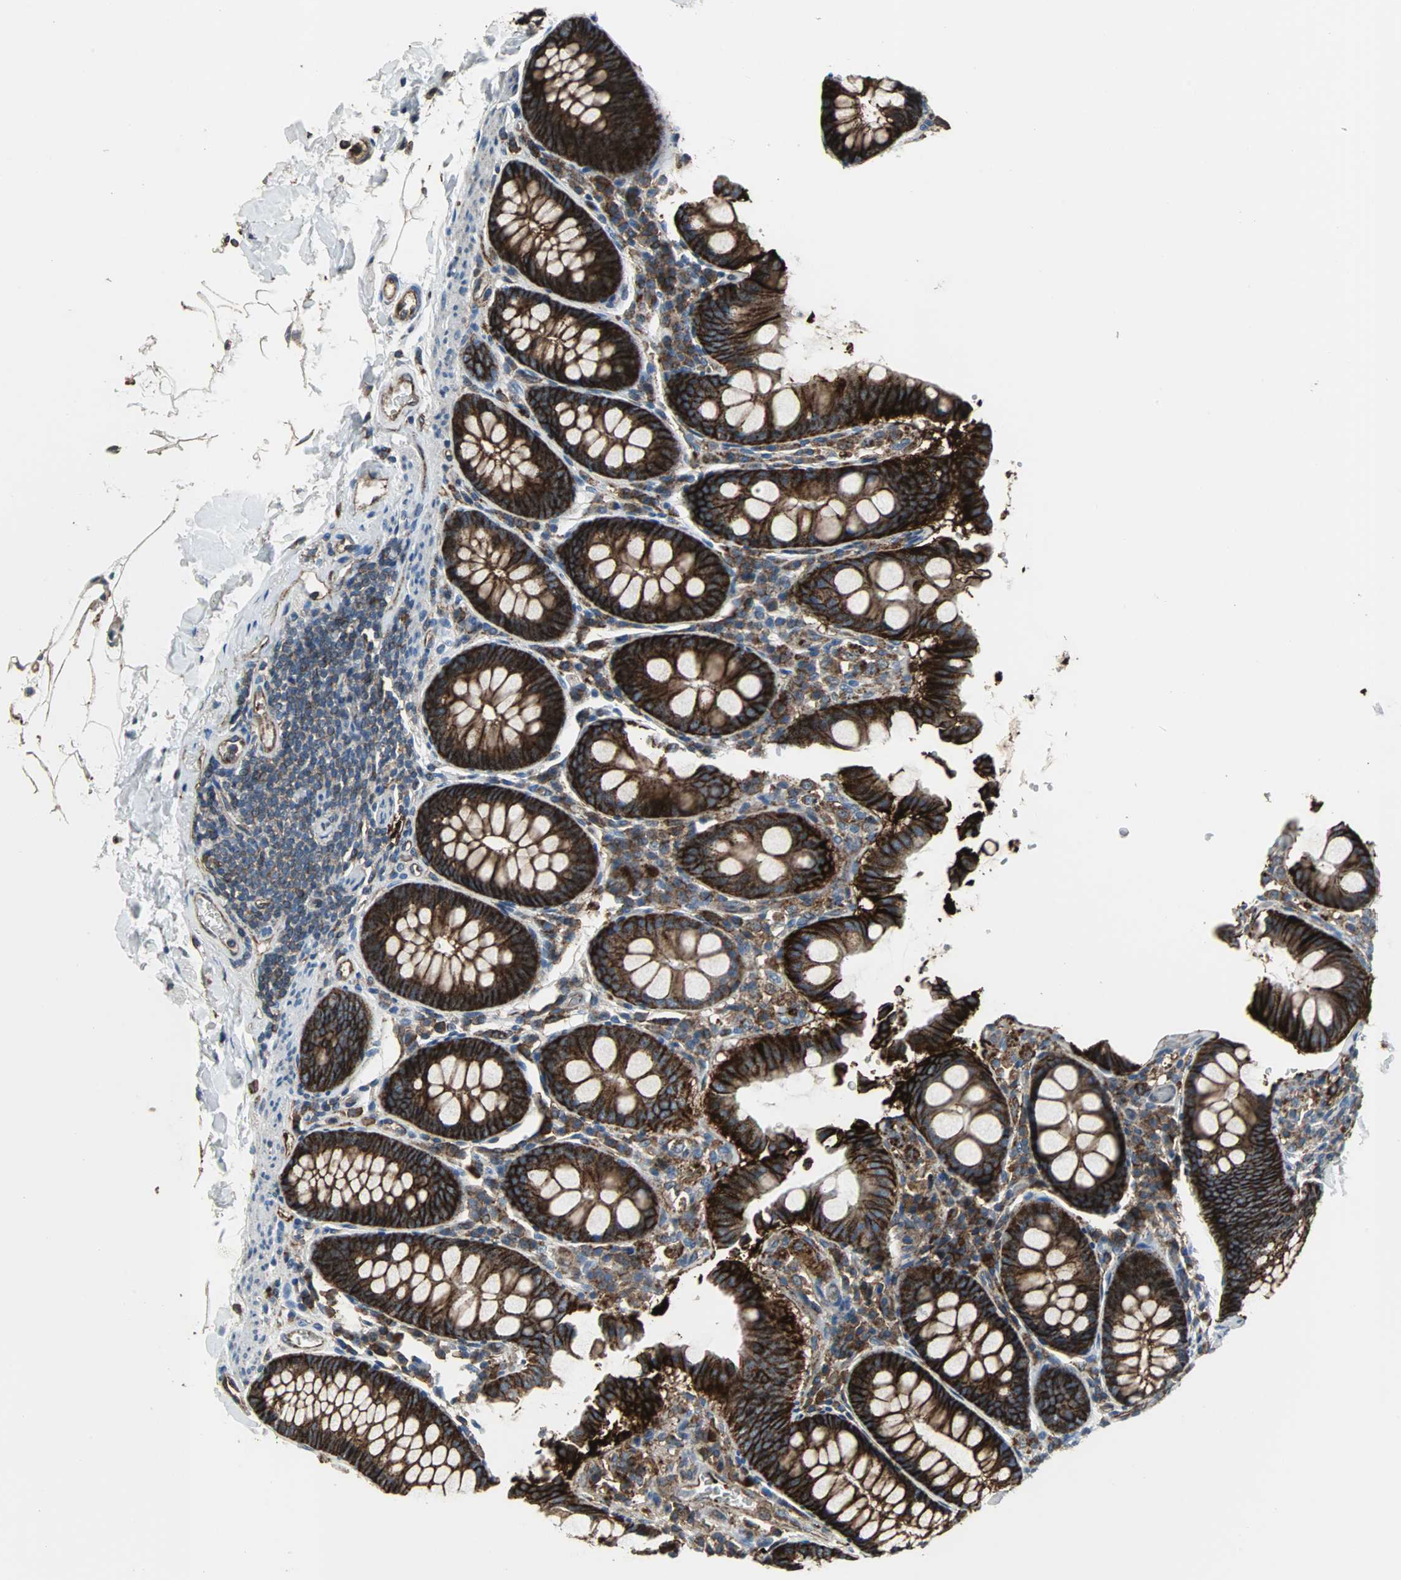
{"staining": {"intensity": "moderate", "quantity": ">75%", "location": "cytoplasmic/membranous"}, "tissue": "colon", "cell_type": "Endothelial cells", "image_type": "normal", "snomed": [{"axis": "morphology", "description": "Normal tissue, NOS"}, {"axis": "topography", "description": "Colon"}], "caption": "The micrograph shows immunohistochemical staining of benign colon. There is moderate cytoplasmic/membranous staining is present in about >75% of endothelial cells. Ihc stains the protein in brown and the nuclei are stained blue.", "gene": "F11R", "patient": {"sex": "female", "age": 61}}